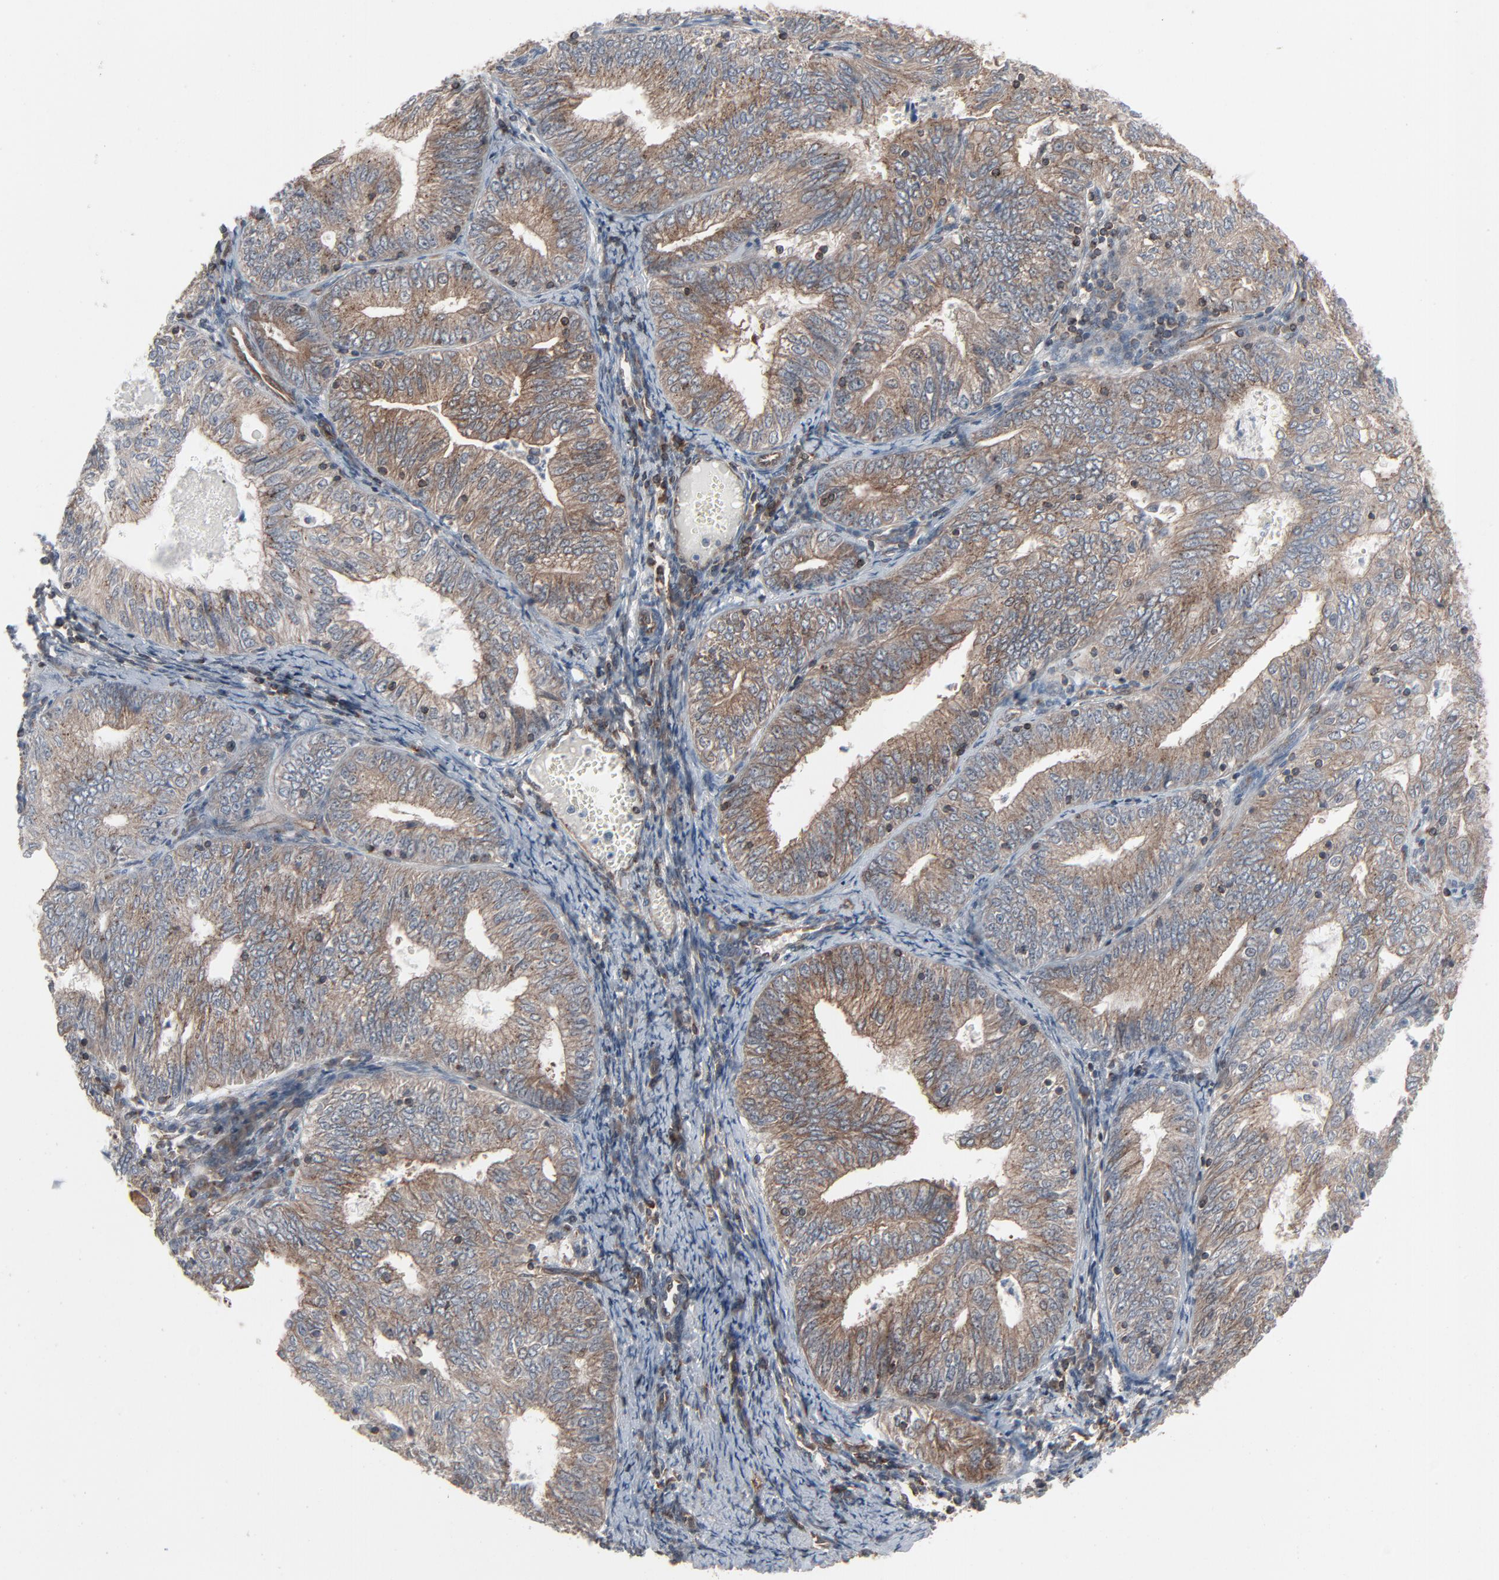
{"staining": {"intensity": "weak", "quantity": ">75%", "location": "cytoplasmic/membranous"}, "tissue": "endometrial cancer", "cell_type": "Tumor cells", "image_type": "cancer", "snomed": [{"axis": "morphology", "description": "Adenocarcinoma, NOS"}, {"axis": "topography", "description": "Endometrium"}], "caption": "Approximately >75% of tumor cells in human adenocarcinoma (endometrial) reveal weak cytoplasmic/membranous protein positivity as visualized by brown immunohistochemical staining.", "gene": "OPTN", "patient": {"sex": "female", "age": 69}}